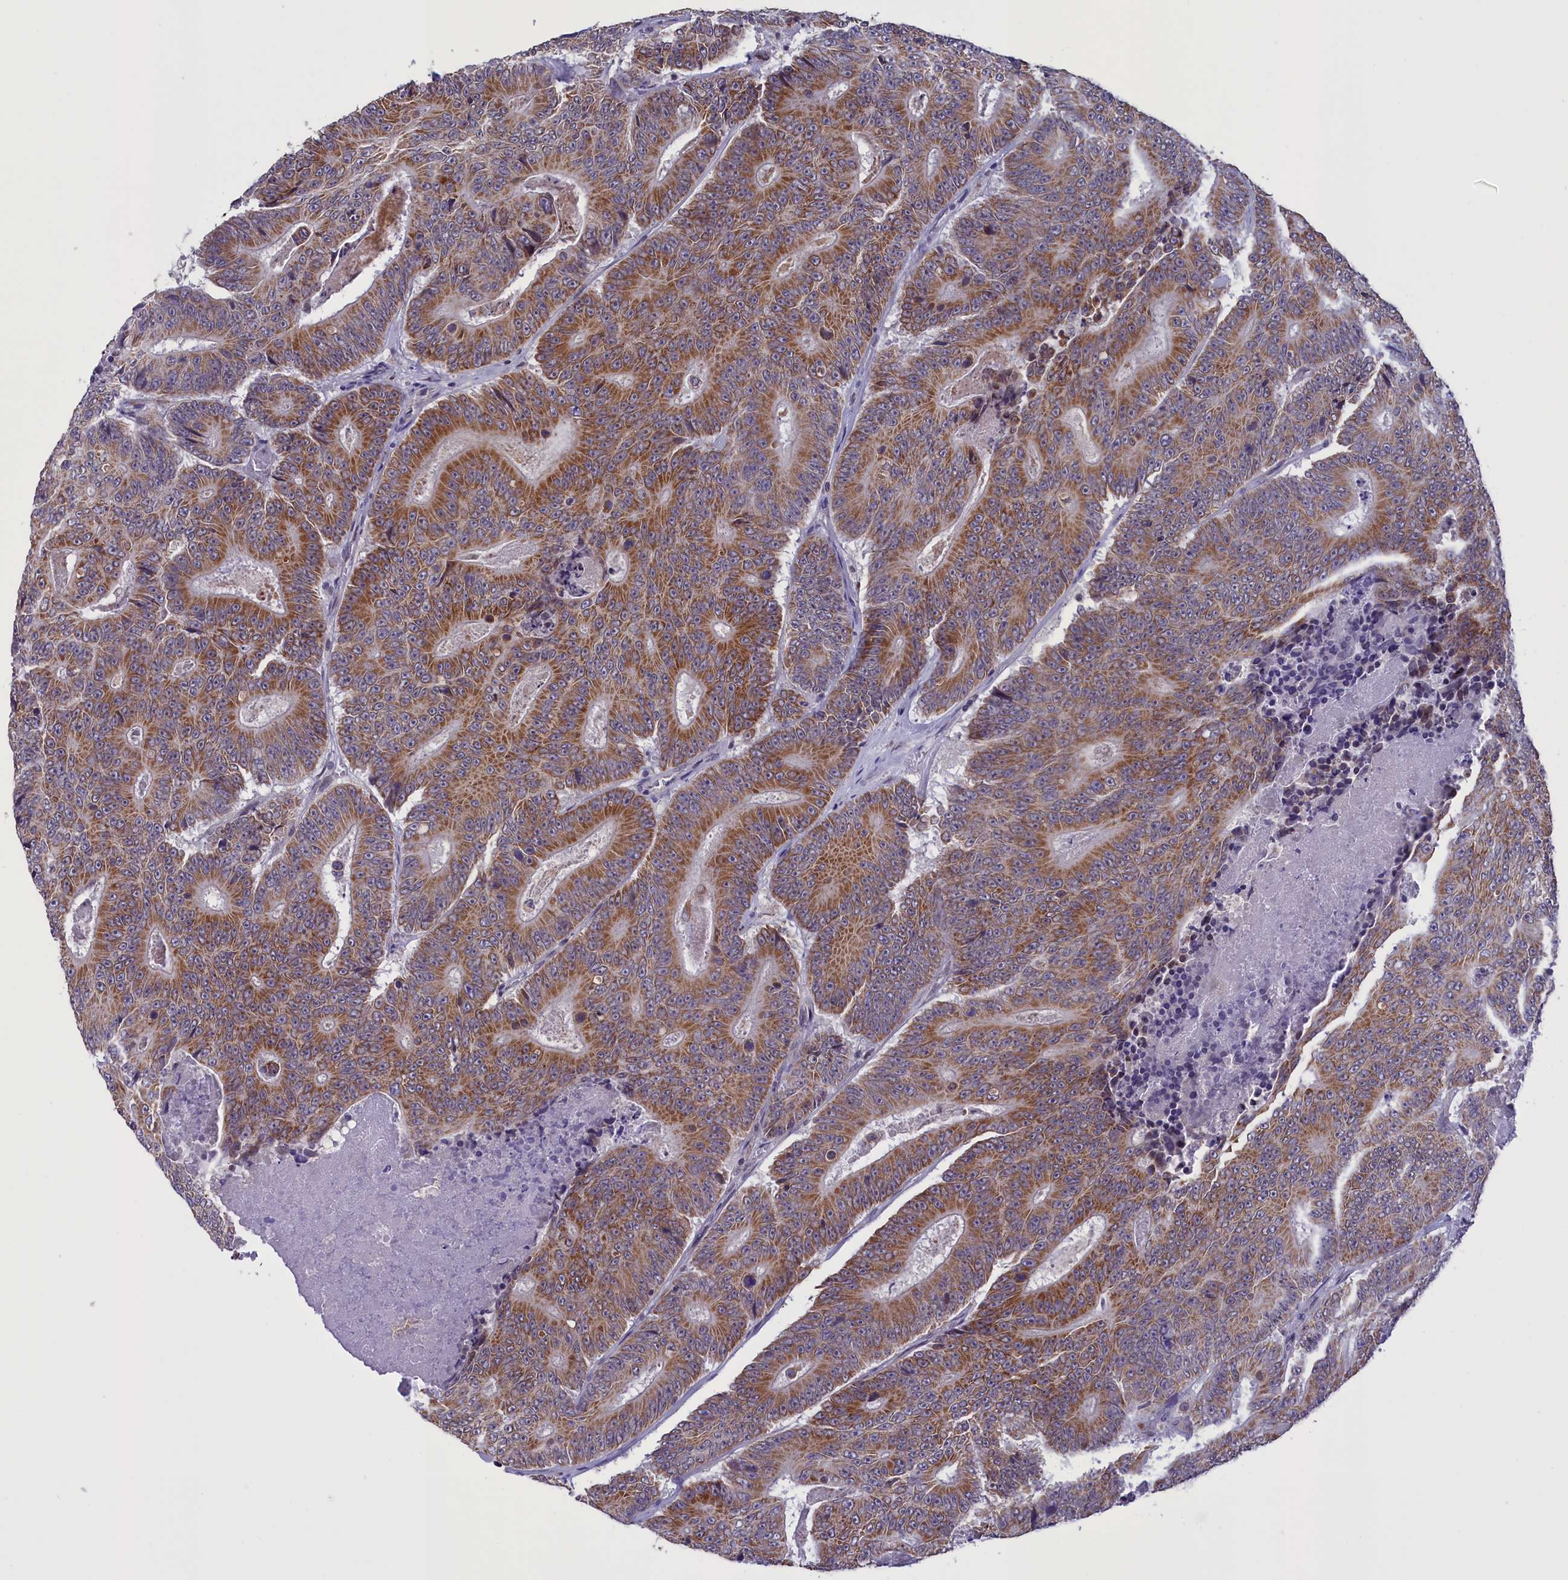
{"staining": {"intensity": "strong", "quantity": ">75%", "location": "cytoplasmic/membranous"}, "tissue": "colorectal cancer", "cell_type": "Tumor cells", "image_type": "cancer", "snomed": [{"axis": "morphology", "description": "Adenocarcinoma, NOS"}, {"axis": "topography", "description": "Colon"}], "caption": "The micrograph demonstrates a brown stain indicating the presence of a protein in the cytoplasmic/membranous of tumor cells in colorectal cancer.", "gene": "PARS2", "patient": {"sex": "male", "age": 83}}